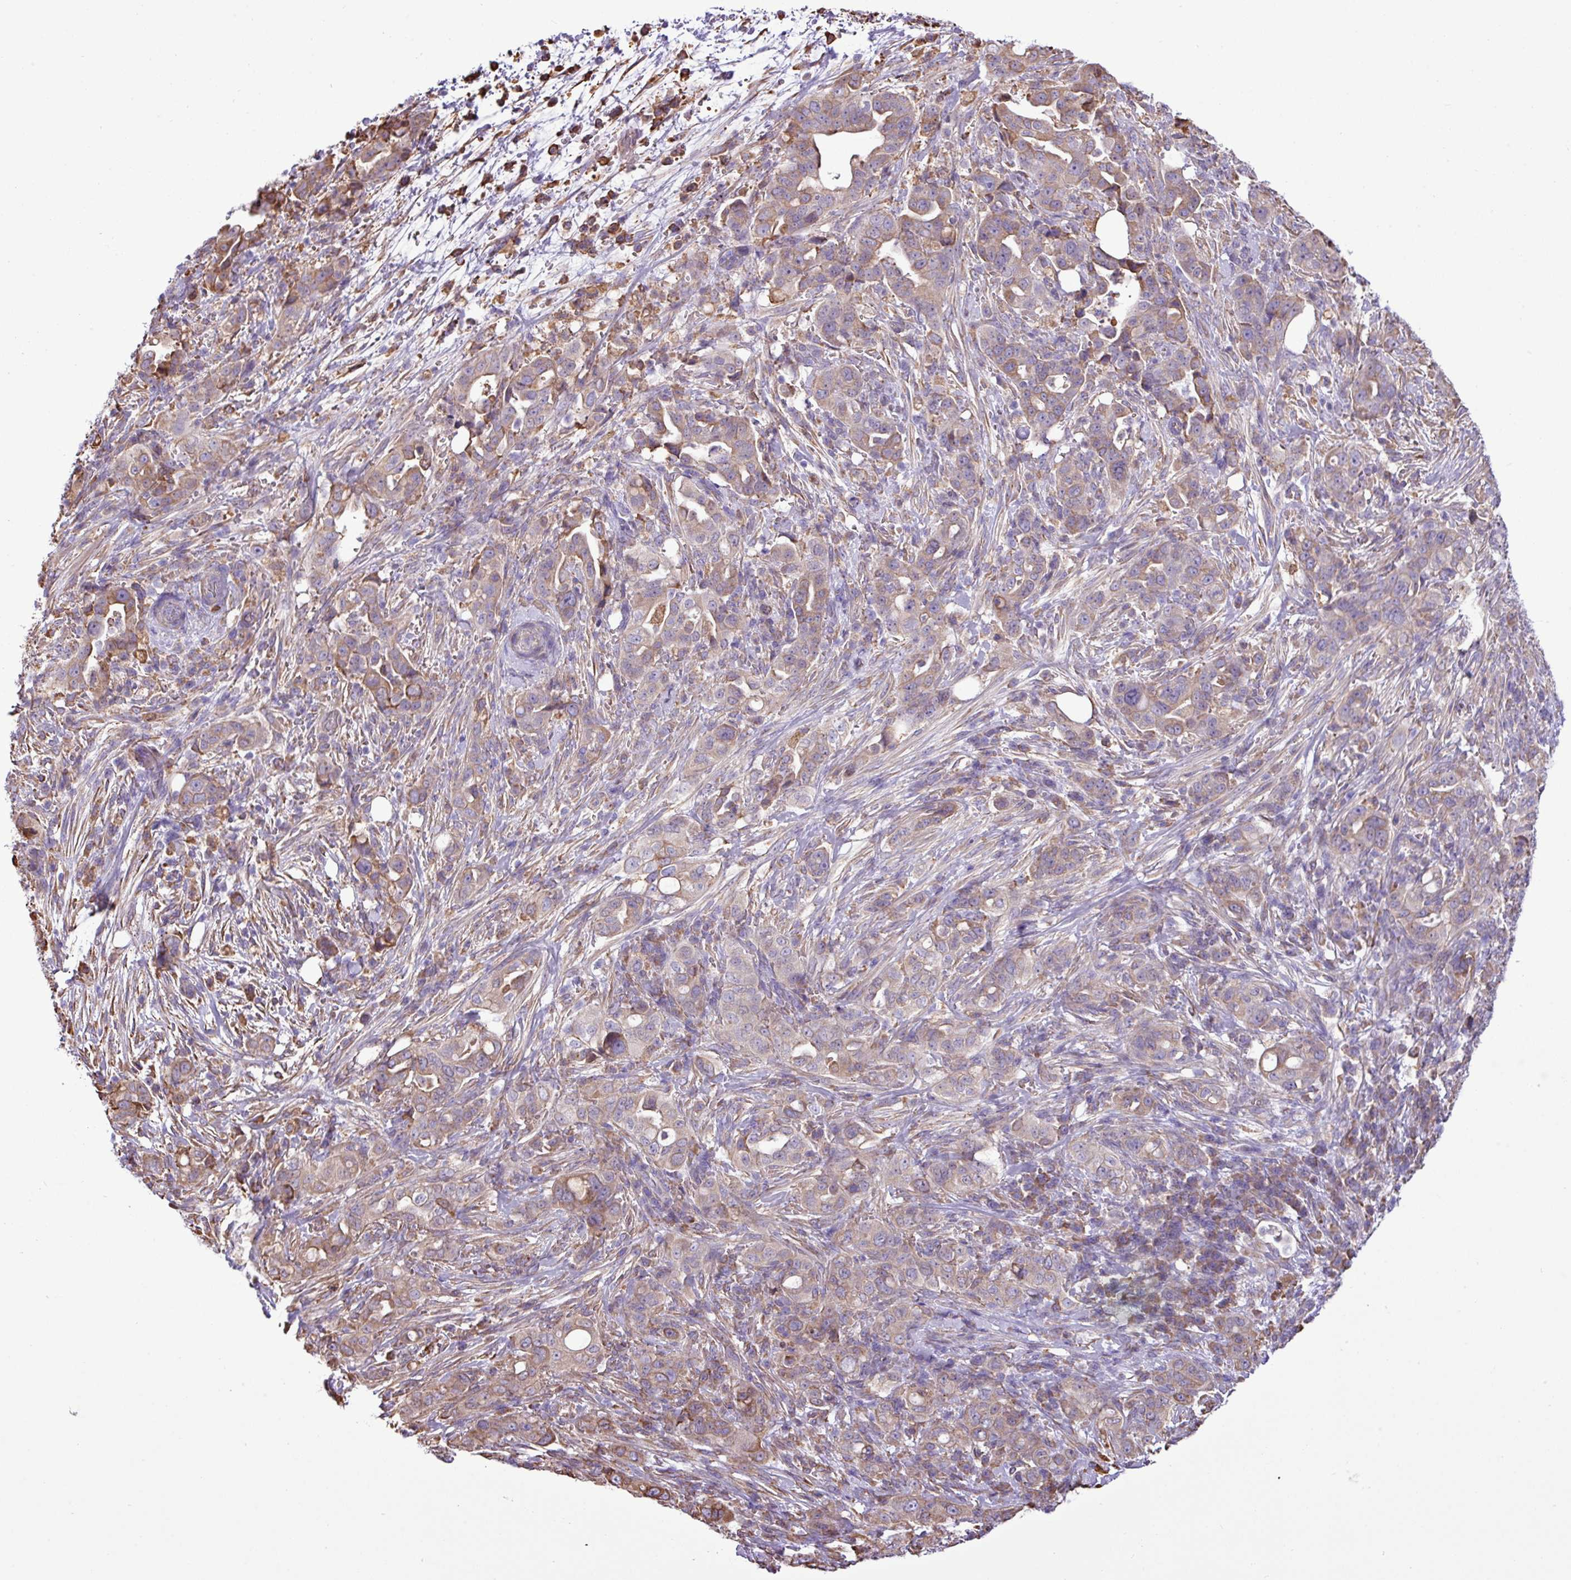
{"staining": {"intensity": "moderate", "quantity": "25%-75%", "location": "cytoplasmic/membranous"}, "tissue": "pancreatic cancer", "cell_type": "Tumor cells", "image_type": "cancer", "snomed": [{"axis": "morphology", "description": "Normal tissue, NOS"}, {"axis": "morphology", "description": "Adenocarcinoma, NOS"}, {"axis": "topography", "description": "Lymph node"}, {"axis": "topography", "description": "Pancreas"}], "caption": "This is a histology image of IHC staining of adenocarcinoma (pancreatic), which shows moderate staining in the cytoplasmic/membranous of tumor cells.", "gene": "ZSCAN5A", "patient": {"sex": "female", "age": 67}}